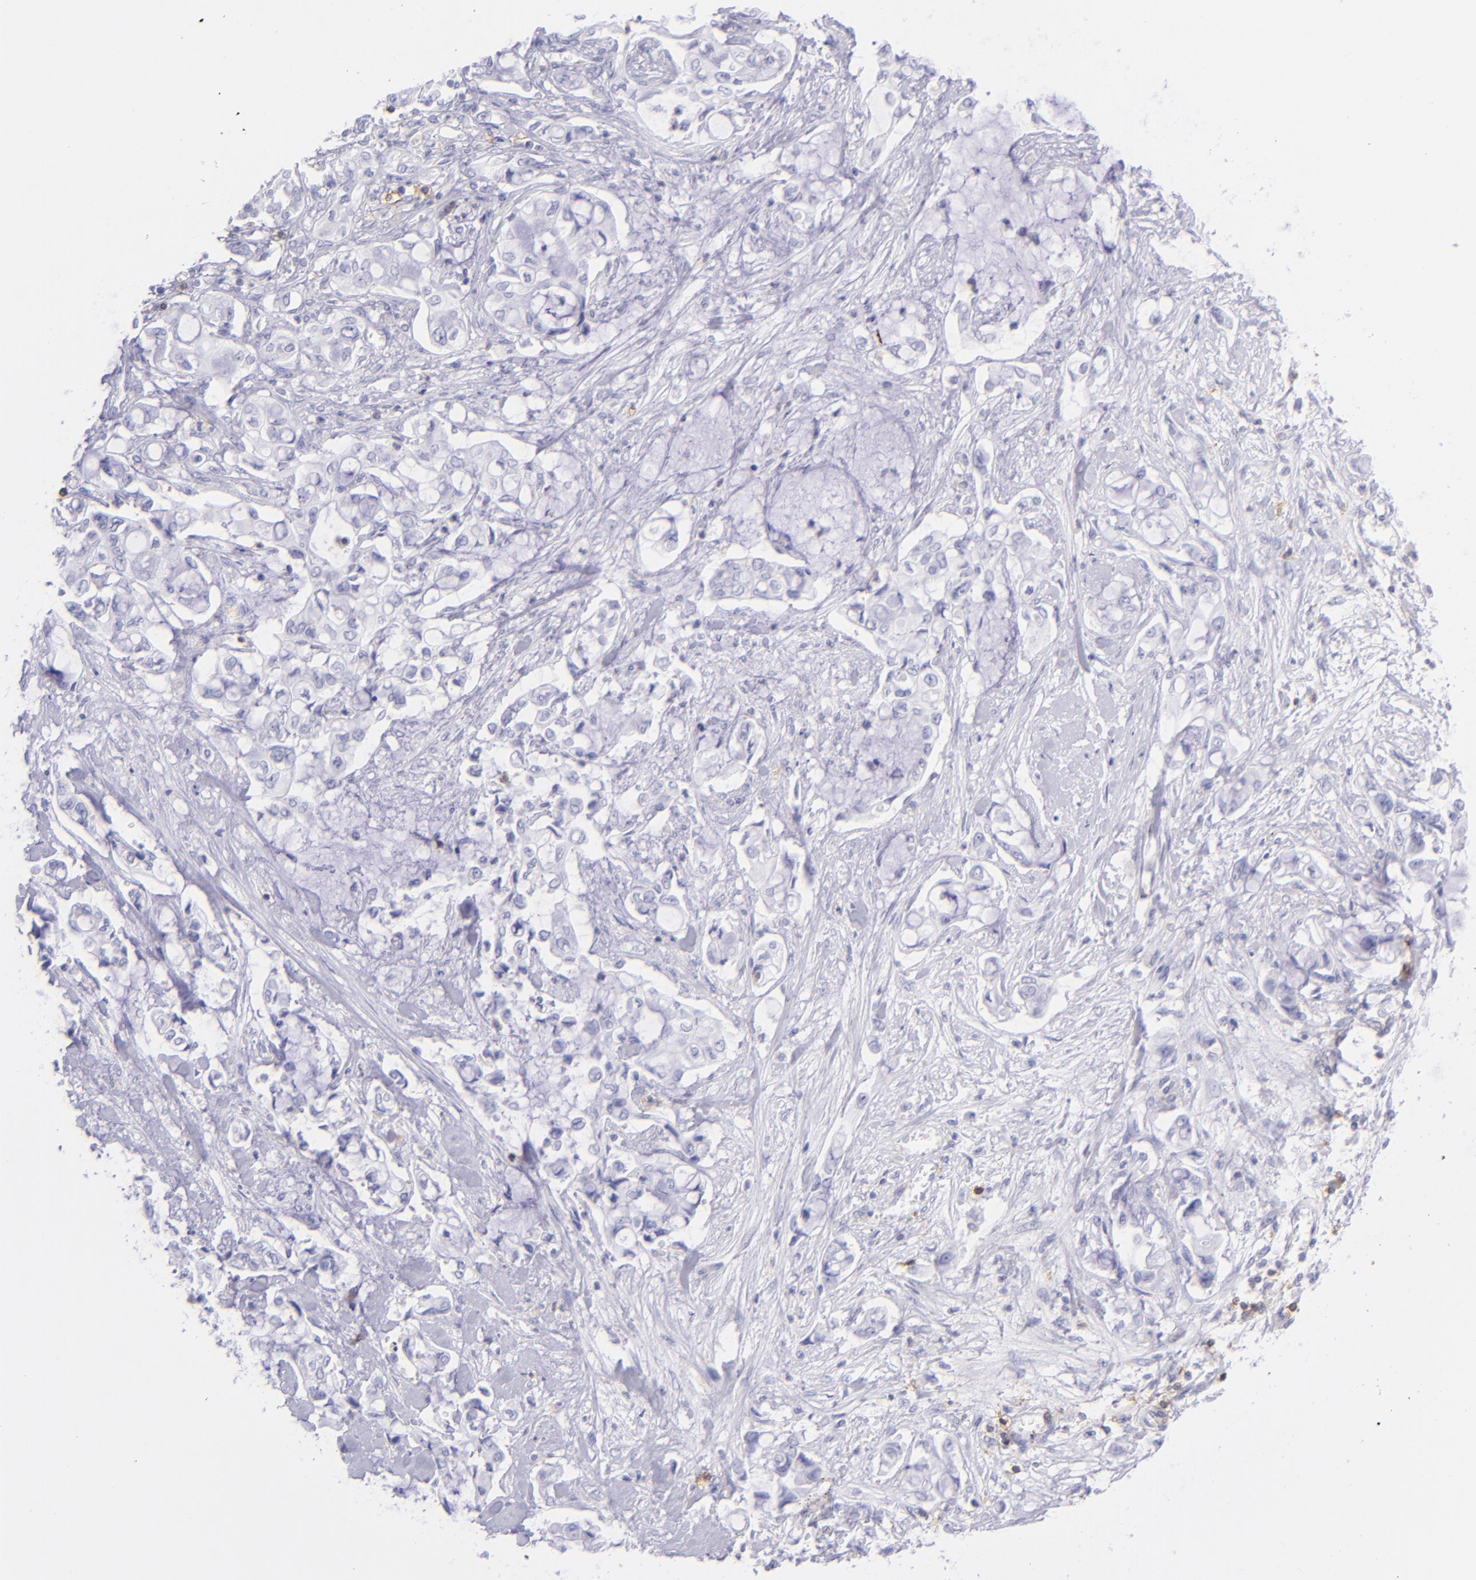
{"staining": {"intensity": "negative", "quantity": "none", "location": "none"}, "tissue": "pancreatic cancer", "cell_type": "Tumor cells", "image_type": "cancer", "snomed": [{"axis": "morphology", "description": "Adenocarcinoma, NOS"}, {"axis": "topography", "description": "Pancreas"}], "caption": "The image reveals no significant positivity in tumor cells of pancreatic adenocarcinoma.", "gene": "CD69", "patient": {"sex": "female", "age": 70}}